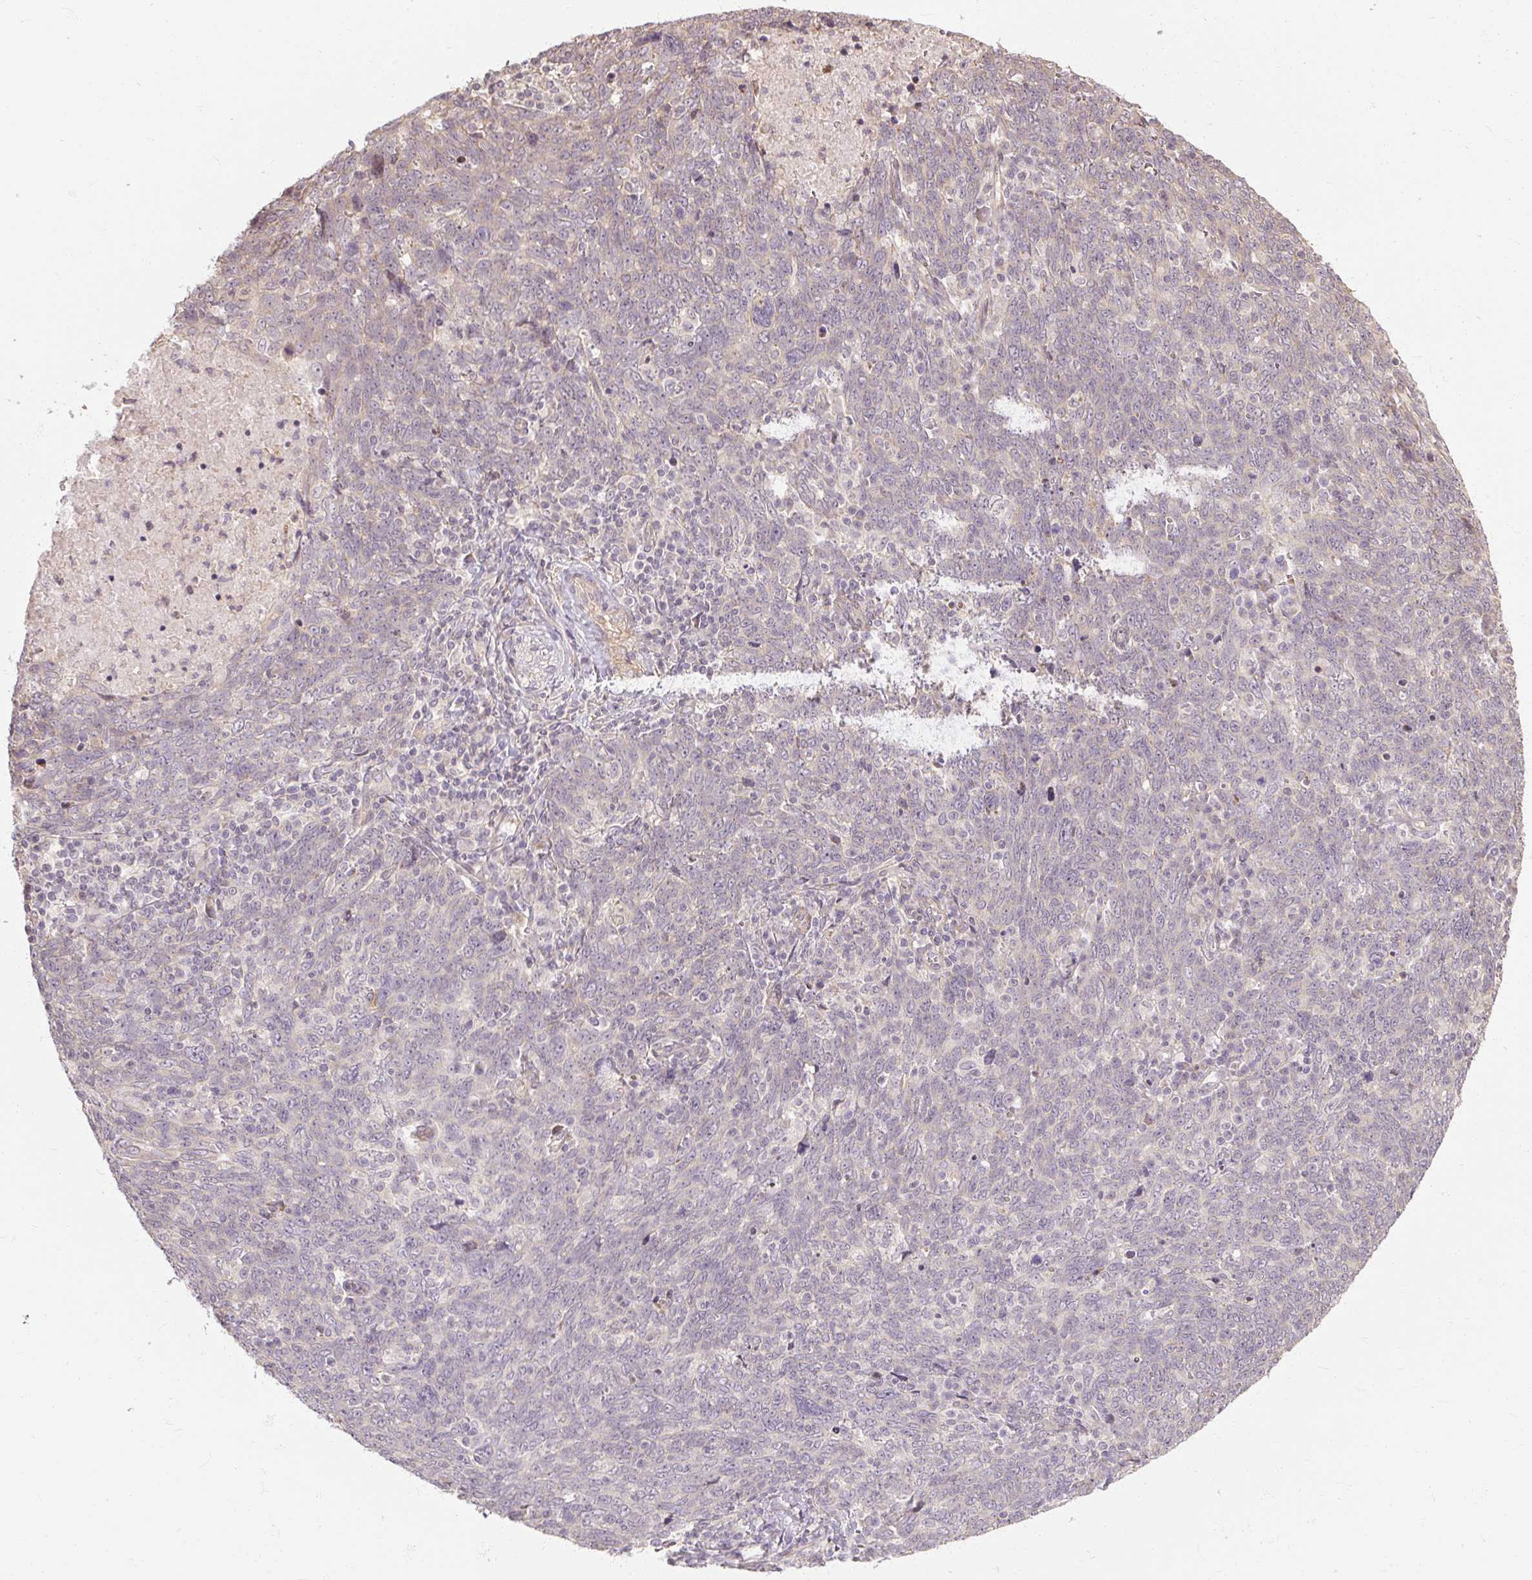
{"staining": {"intensity": "negative", "quantity": "none", "location": "none"}, "tissue": "lung cancer", "cell_type": "Tumor cells", "image_type": "cancer", "snomed": [{"axis": "morphology", "description": "Squamous cell carcinoma, NOS"}, {"axis": "topography", "description": "Lung"}], "caption": "Tumor cells show no significant expression in squamous cell carcinoma (lung).", "gene": "RB1CC1", "patient": {"sex": "female", "age": 72}}